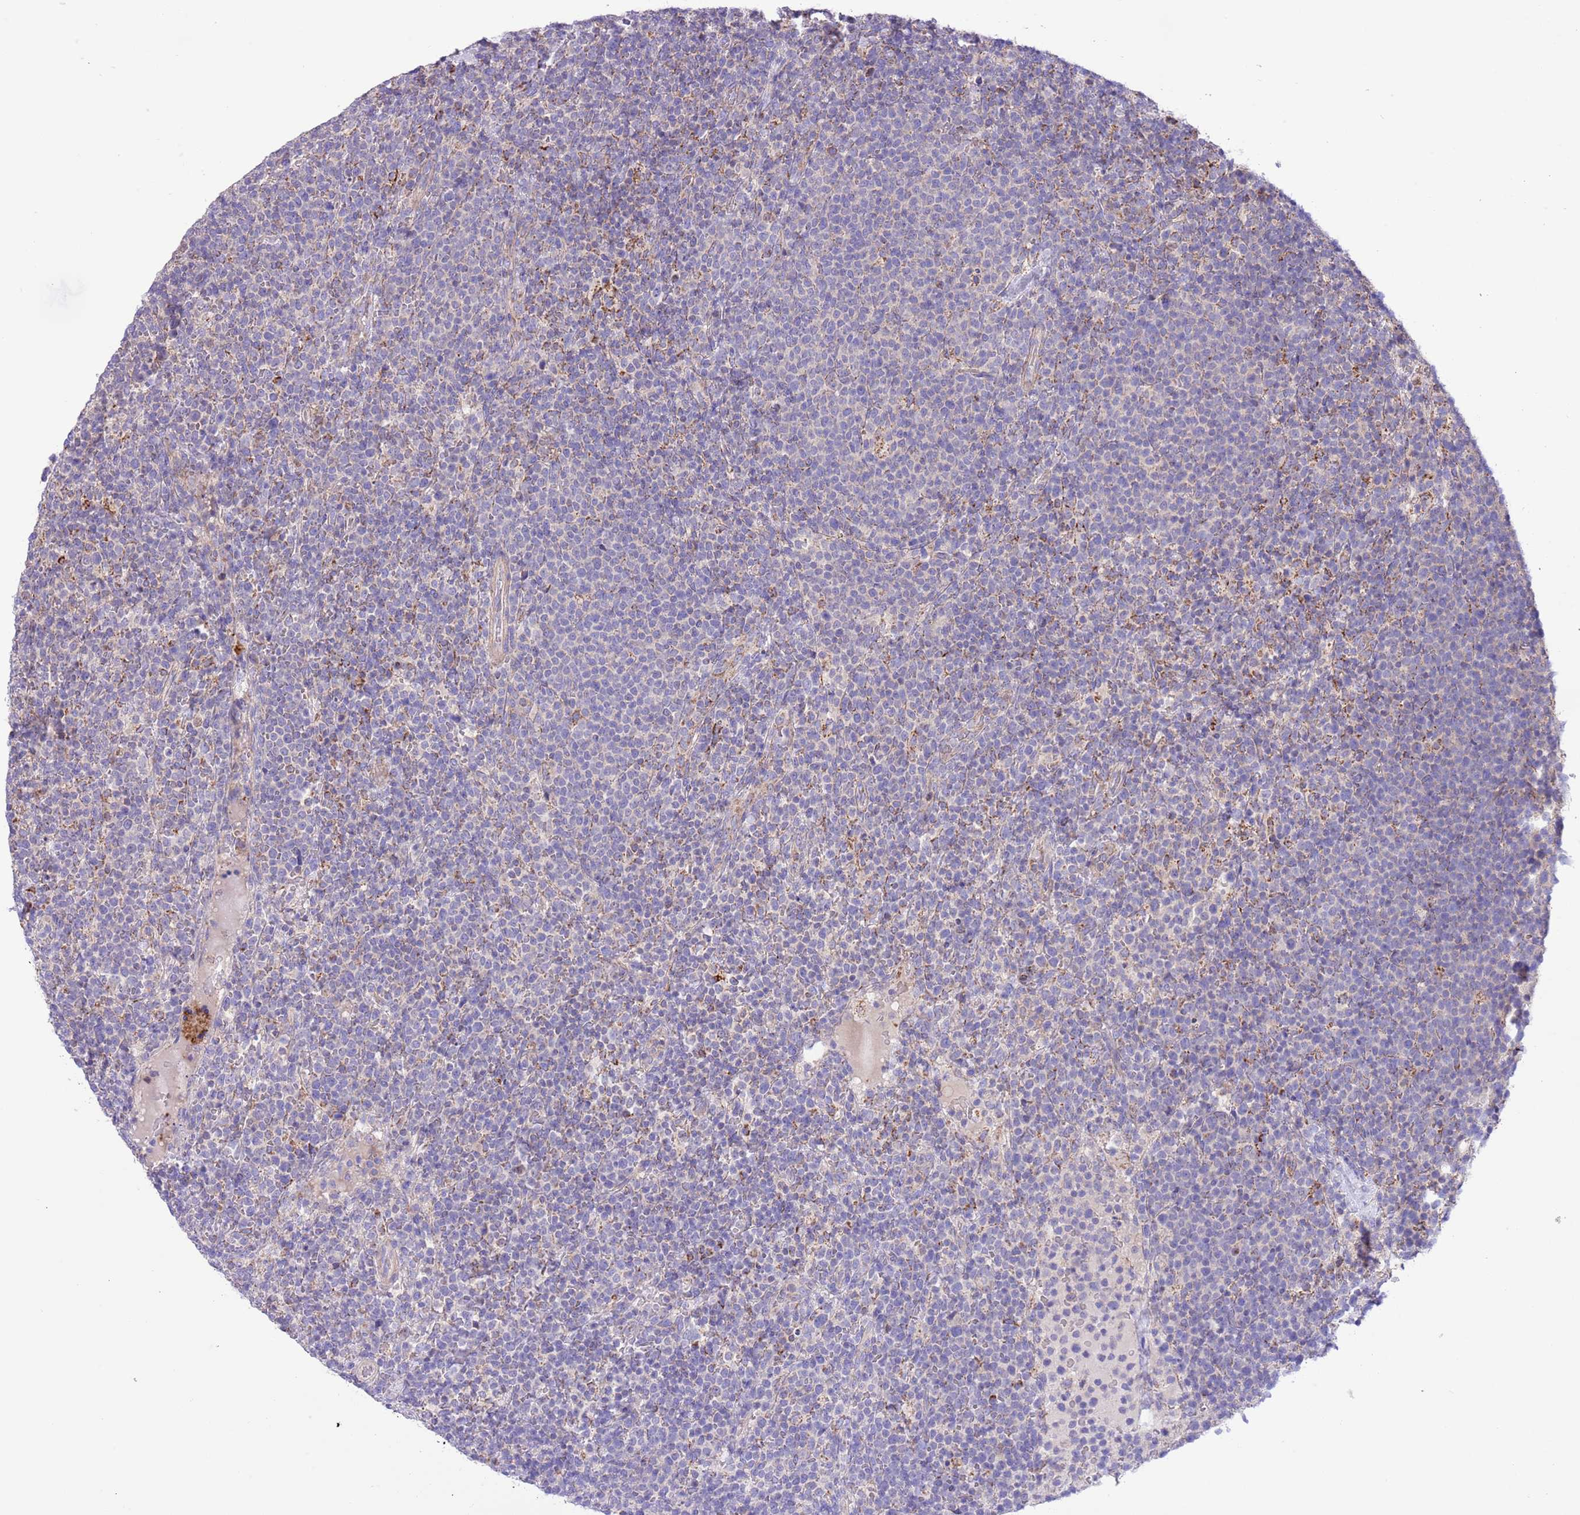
{"staining": {"intensity": "negative", "quantity": "none", "location": "none"}, "tissue": "lymphoma", "cell_type": "Tumor cells", "image_type": "cancer", "snomed": [{"axis": "morphology", "description": "Malignant lymphoma, non-Hodgkin's type, High grade"}, {"axis": "topography", "description": "Lymph node"}], "caption": "The image demonstrates no staining of tumor cells in lymphoma. (Stains: DAB immunohistochemistry with hematoxylin counter stain, Microscopy: brightfield microscopy at high magnification).", "gene": "SS18L2", "patient": {"sex": "male", "age": 61}}